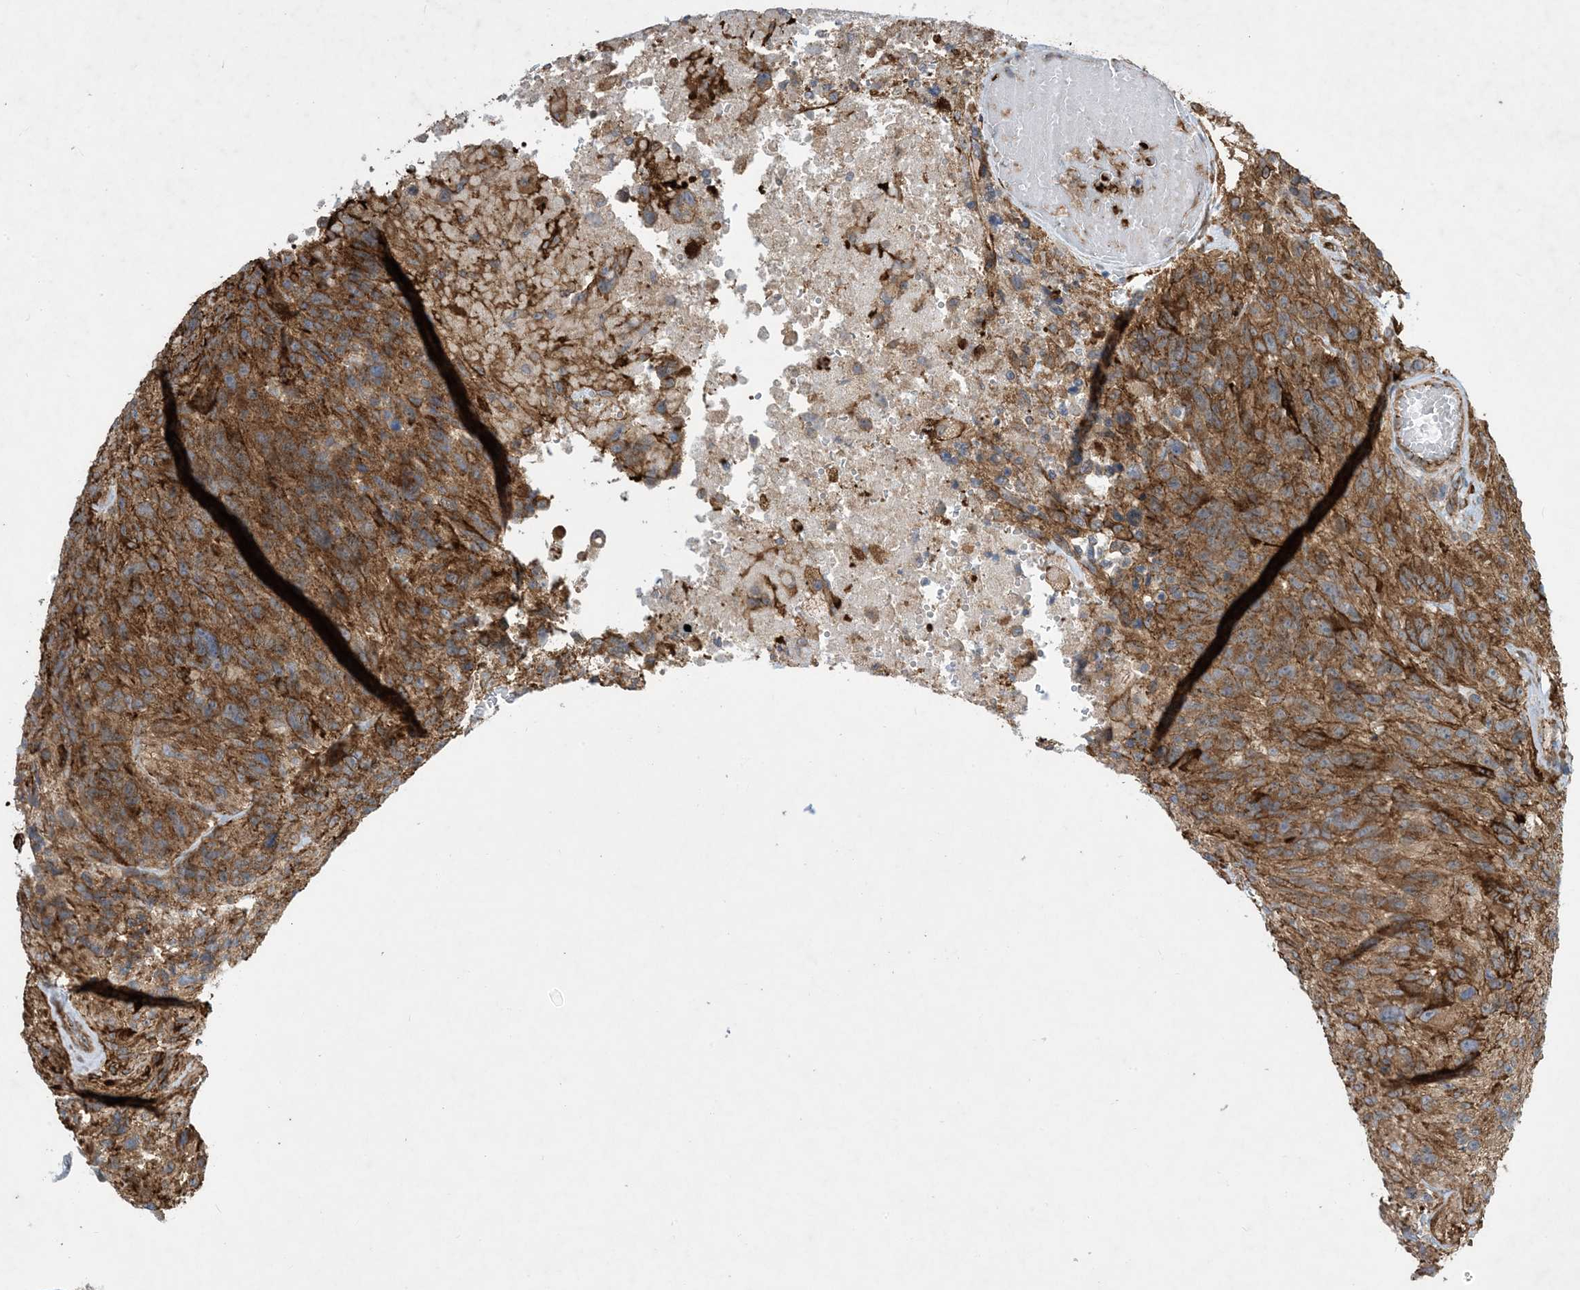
{"staining": {"intensity": "moderate", "quantity": ">75%", "location": "cytoplasmic/membranous"}, "tissue": "glioma", "cell_type": "Tumor cells", "image_type": "cancer", "snomed": [{"axis": "morphology", "description": "Glioma, malignant, High grade"}, {"axis": "topography", "description": "Brain"}], "caption": "Immunohistochemistry of human glioma reveals medium levels of moderate cytoplasmic/membranous positivity in about >75% of tumor cells. The staining was performed using DAB (3,3'-diaminobenzidine), with brown indicating positive protein expression. Nuclei are stained blue with hematoxylin.", "gene": "OTOP1", "patient": {"sex": "male", "age": 69}}